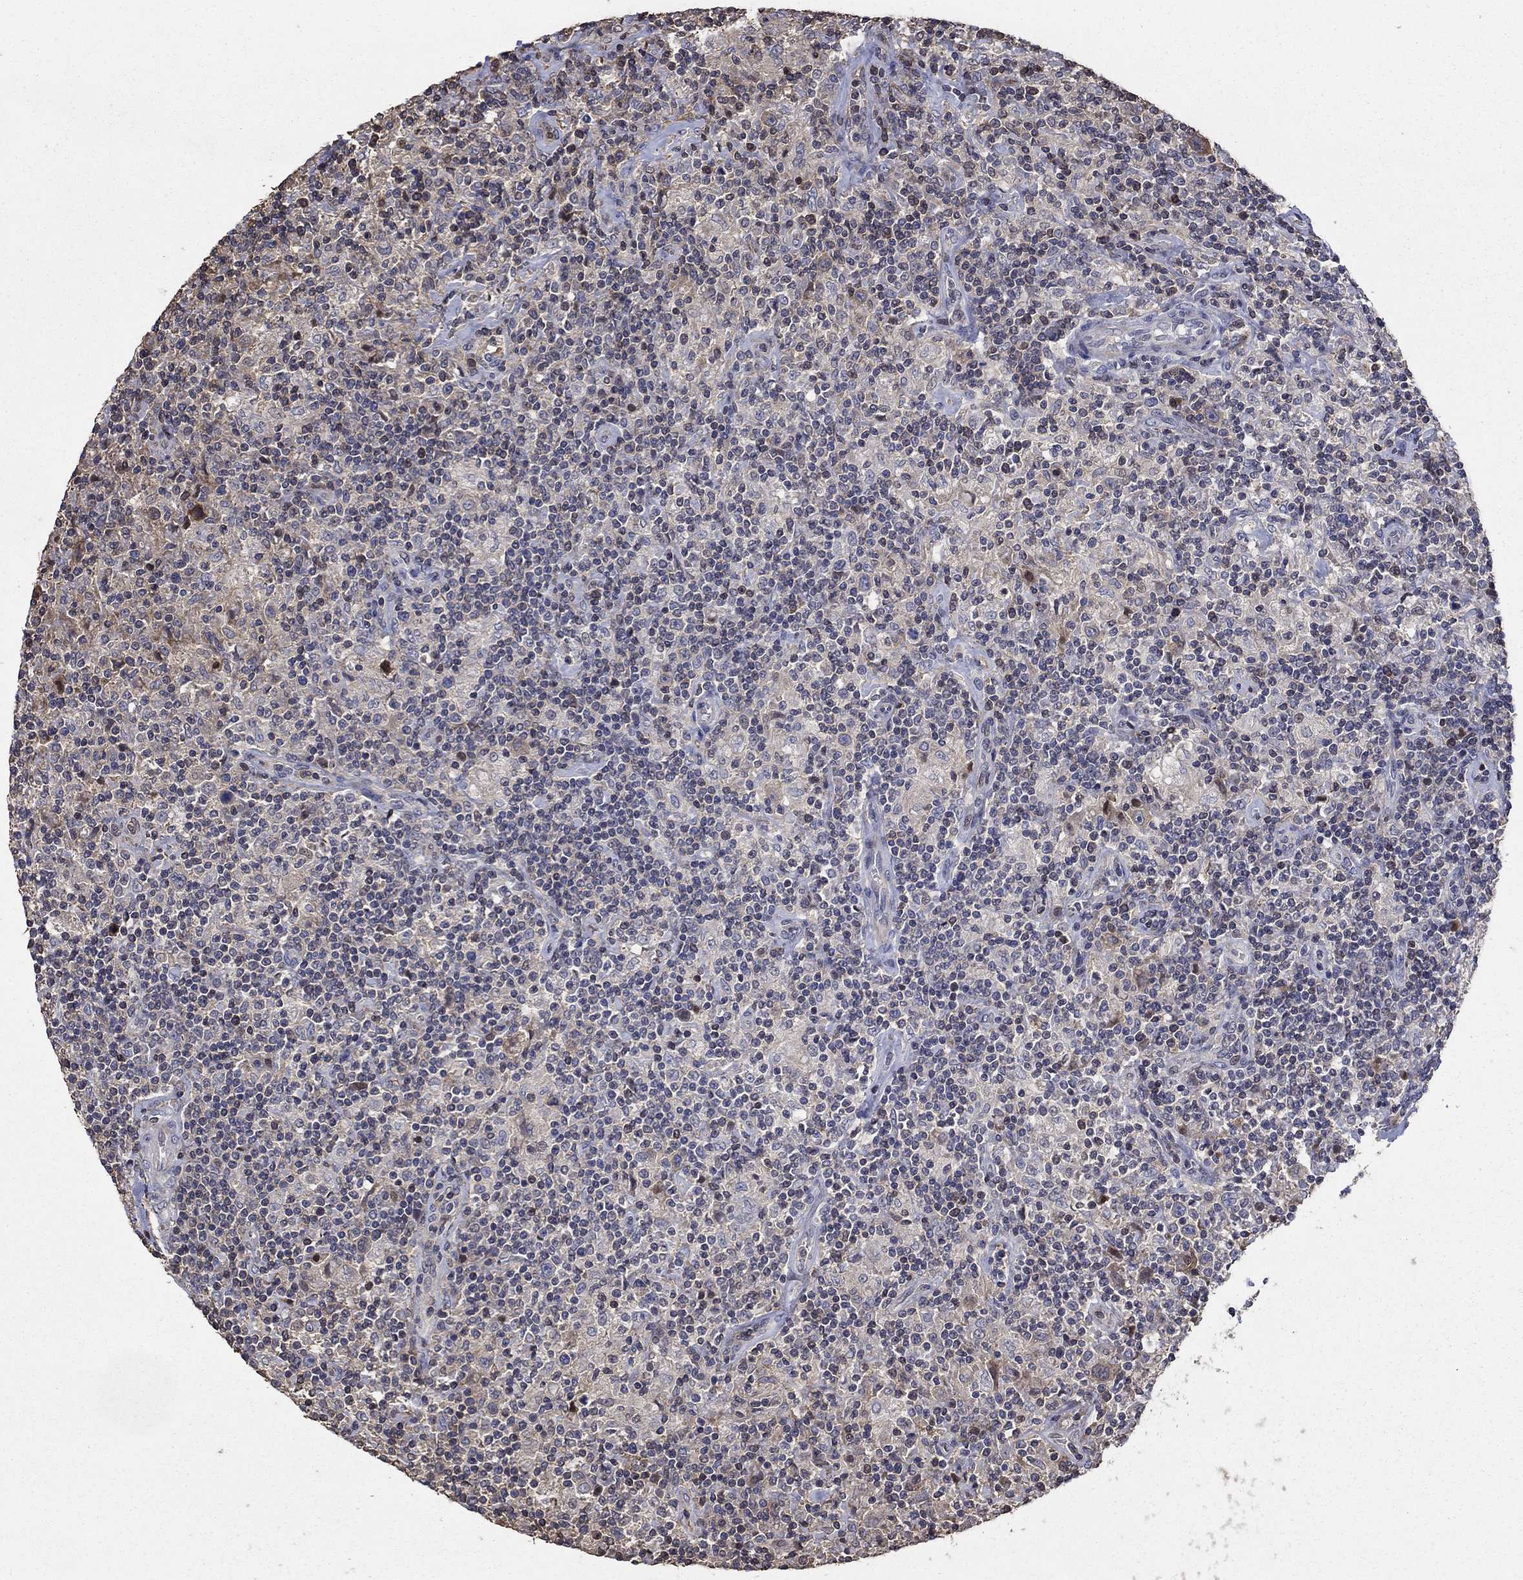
{"staining": {"intensity": "negative", "quantity": "none", "location": "none"}, "tissue": "lymphoma", "cell_type": "Tumor cells", "image_type": "cancer", "snomed": [{"axis": "morphology", "description": "Hodgkin's disease, NOS"}, {"axis": "topography", "description": "Lymph node"}], "caption": "Immunohistochemical staining of Hodgkin's disease displays no significant expression in tumor cells.", "gene": "DVL1", "patient": {"sex": "male", "age": 70}}